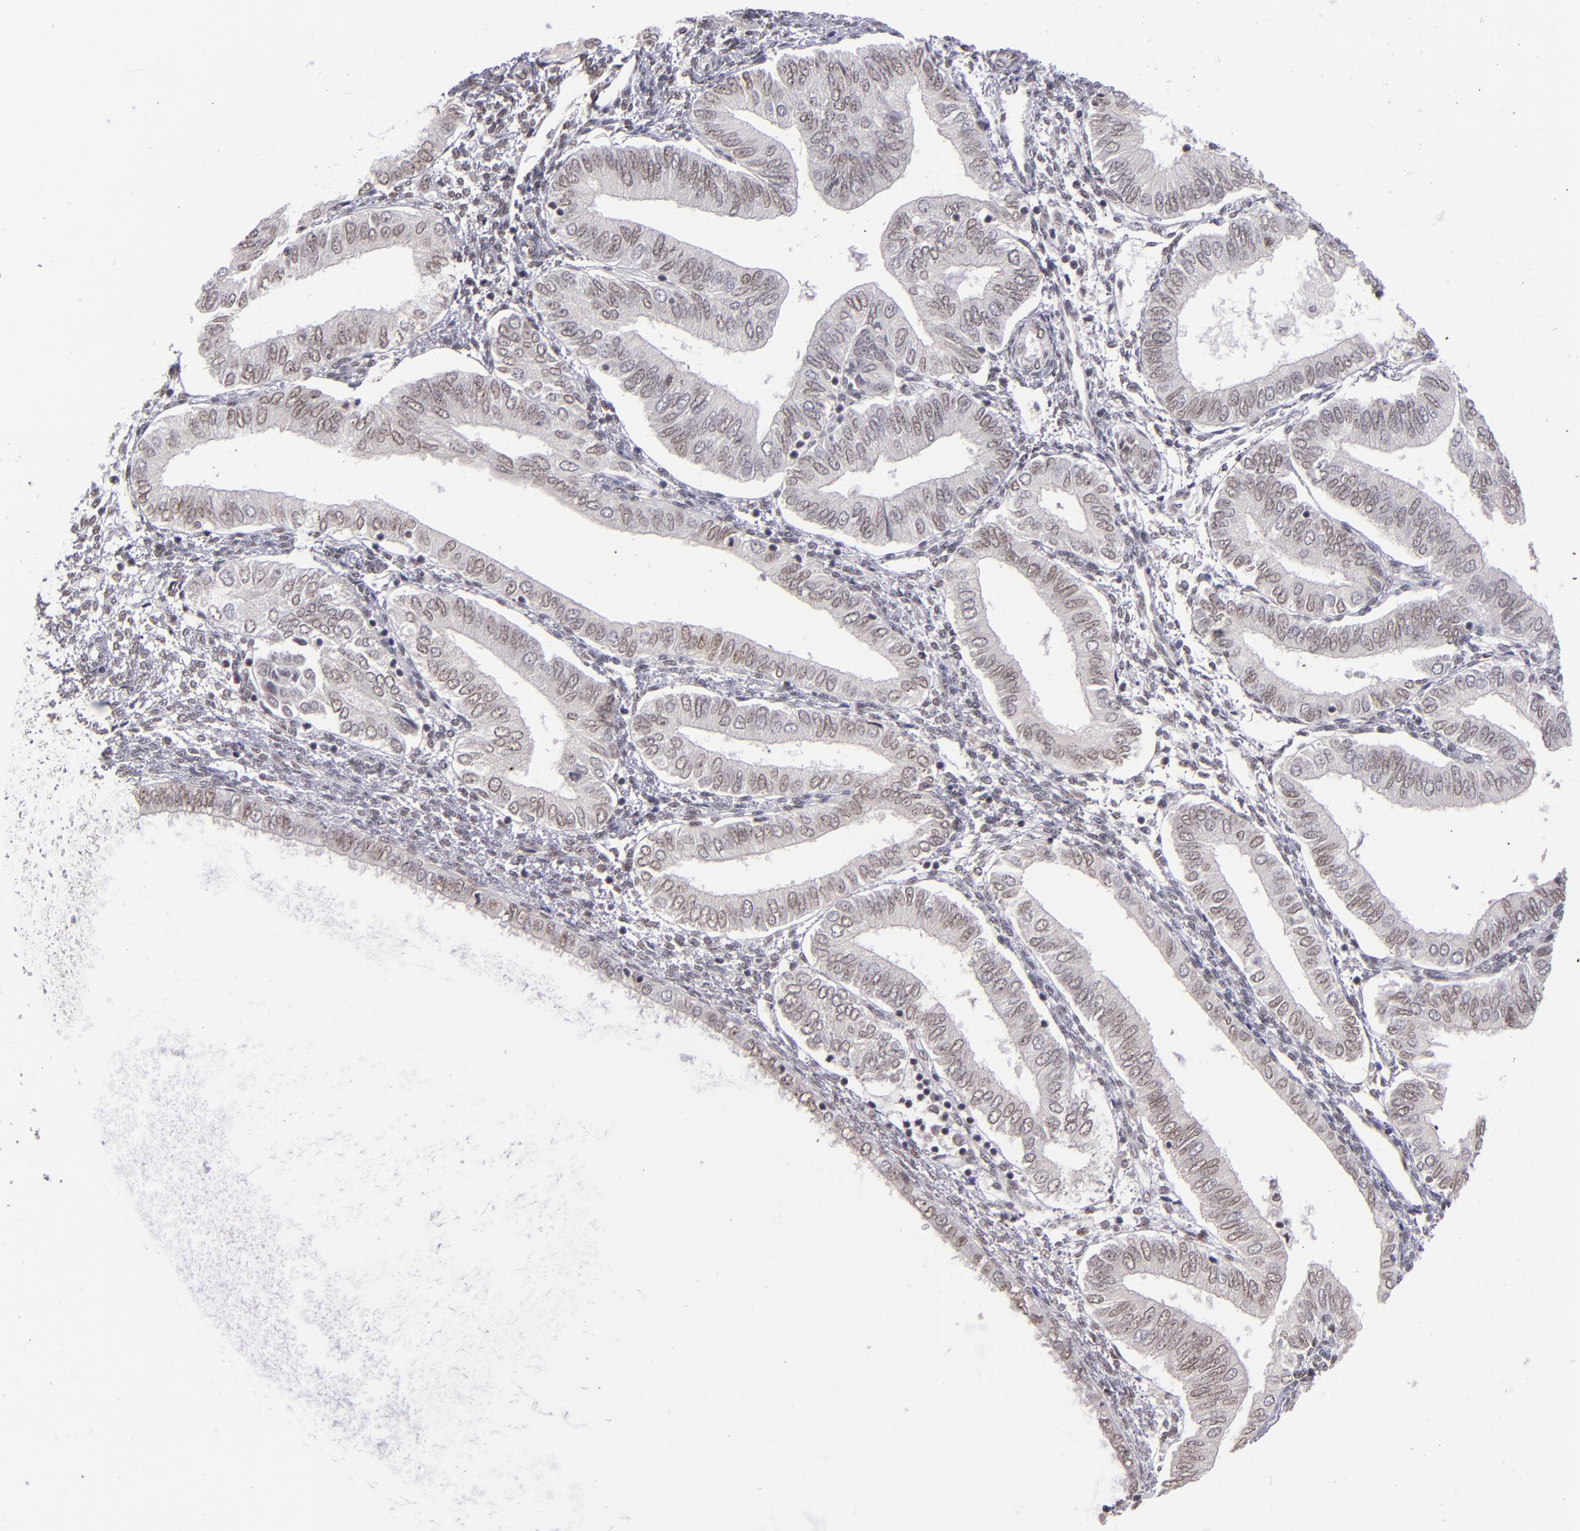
{"staining": {"intensity": "weak", "quantity": ">75%", "location": "nuclear"}, "tissue": "endometrial cancer", "cell_type": "Tumor cells", "image_type": "cancer", "snomed": [{"axis": "morphology", "description": "Adenocarcinoma, NOS"}, {"axis": "topography", "description": "Endometrium"}], "caption": "Immunohistochemical staining of adenocarcinoma (endometrial) displays low levels of weak nuclear protein positivity in approximately >75% of tumor cells.", "gene": "ZNF148", "patient": {"sex": "female", "age": 51}}